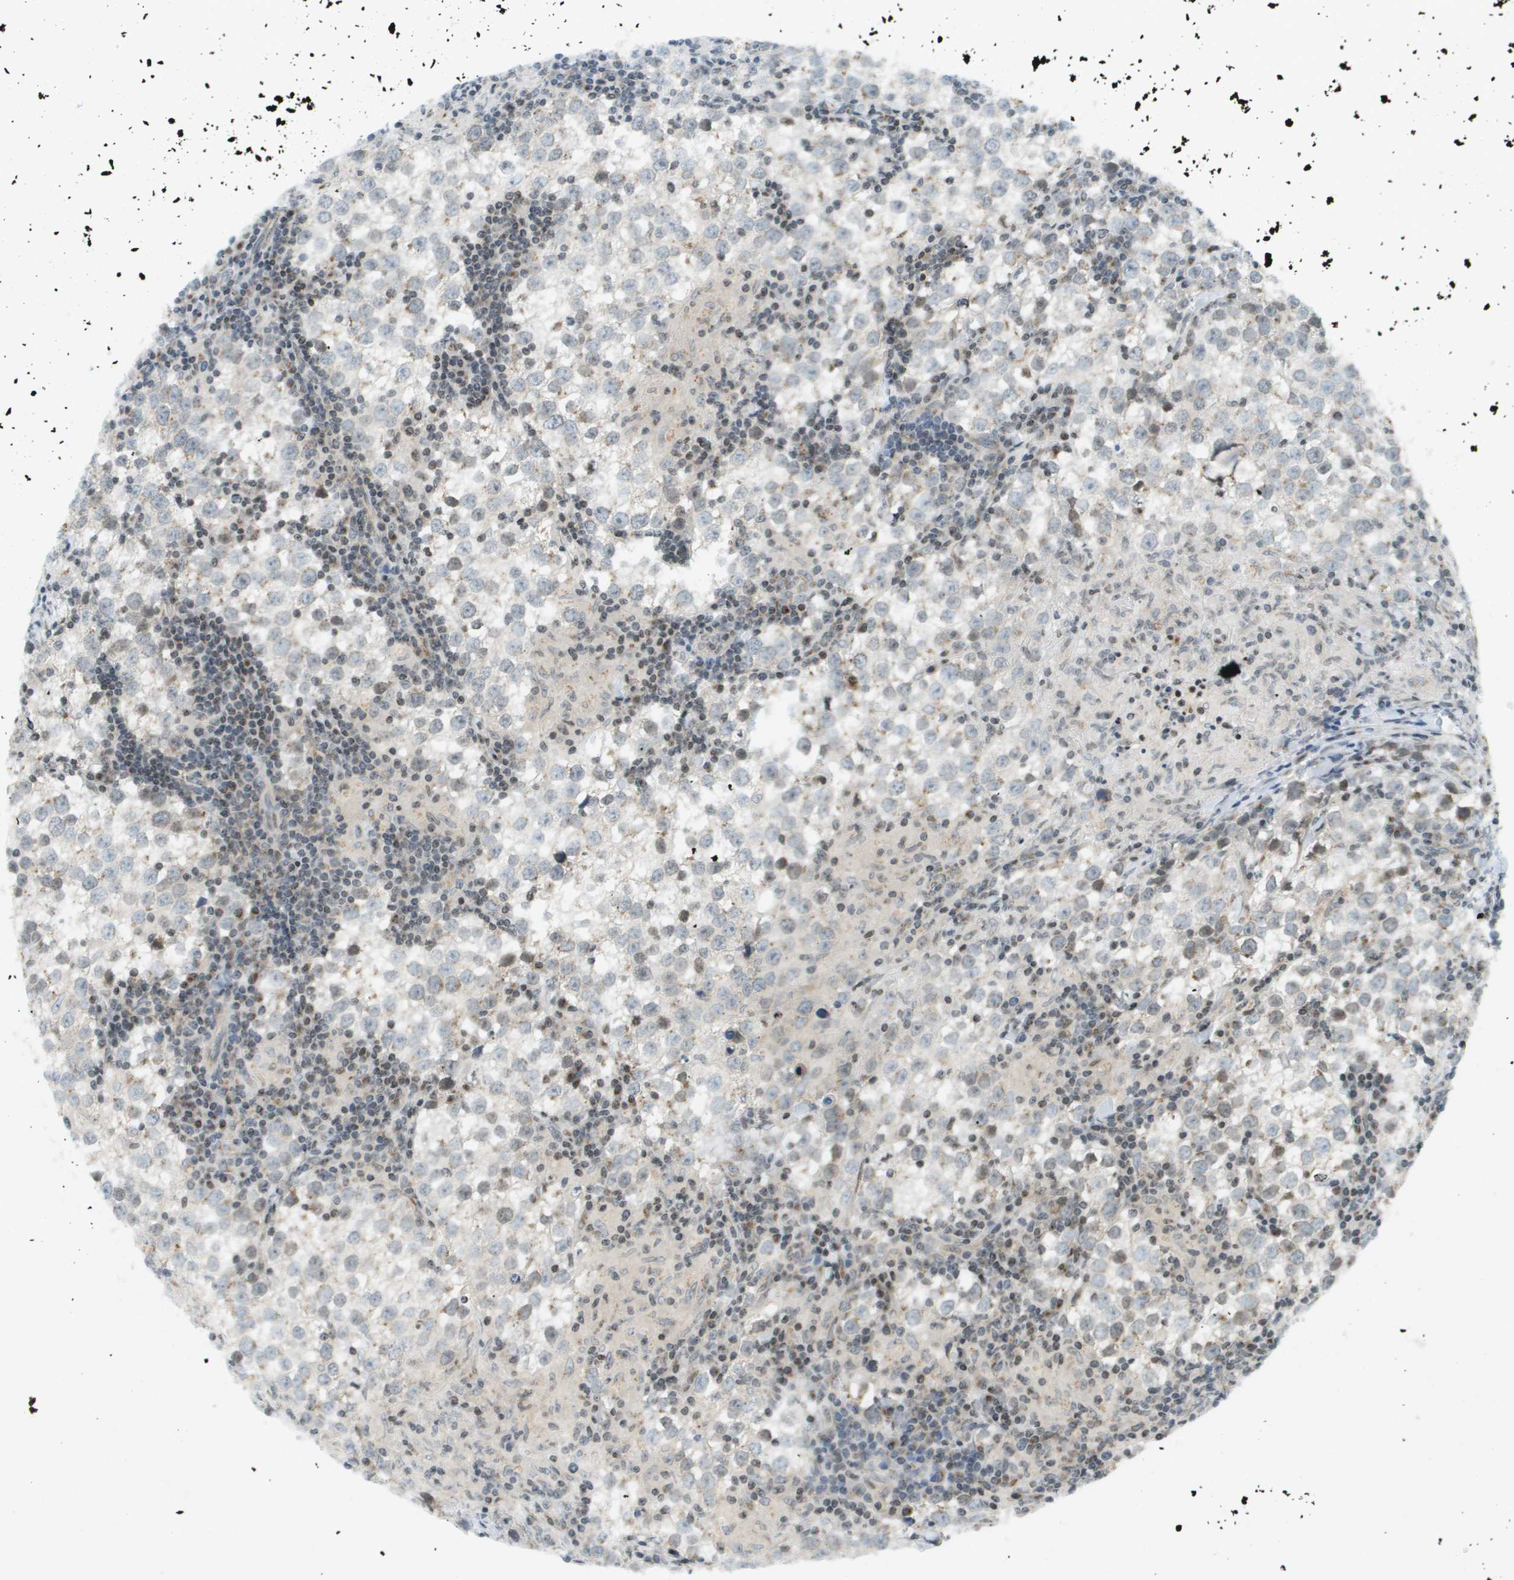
{"staining": {"intensity": "weak", "quantity": "<25%", "location": "nuclear"}, "tissue": "testis cancer", "cell_type": "Tumor cells", "image_type": "cancer", "snomed": [{"axis": "morphology", "description": "Seminoma, NOS"}, {"axis": "morphology", "description": "Carcinoma, Embryonal, NOS"}, {"axis": "topography", "description": "Testis"}], "caption": "The photomicrograph demonstrates no significant staining in tumor cells of testis embryonal carcinoma.", "gene": "EVC", "patient": {"sex": "male", "age": 36}}